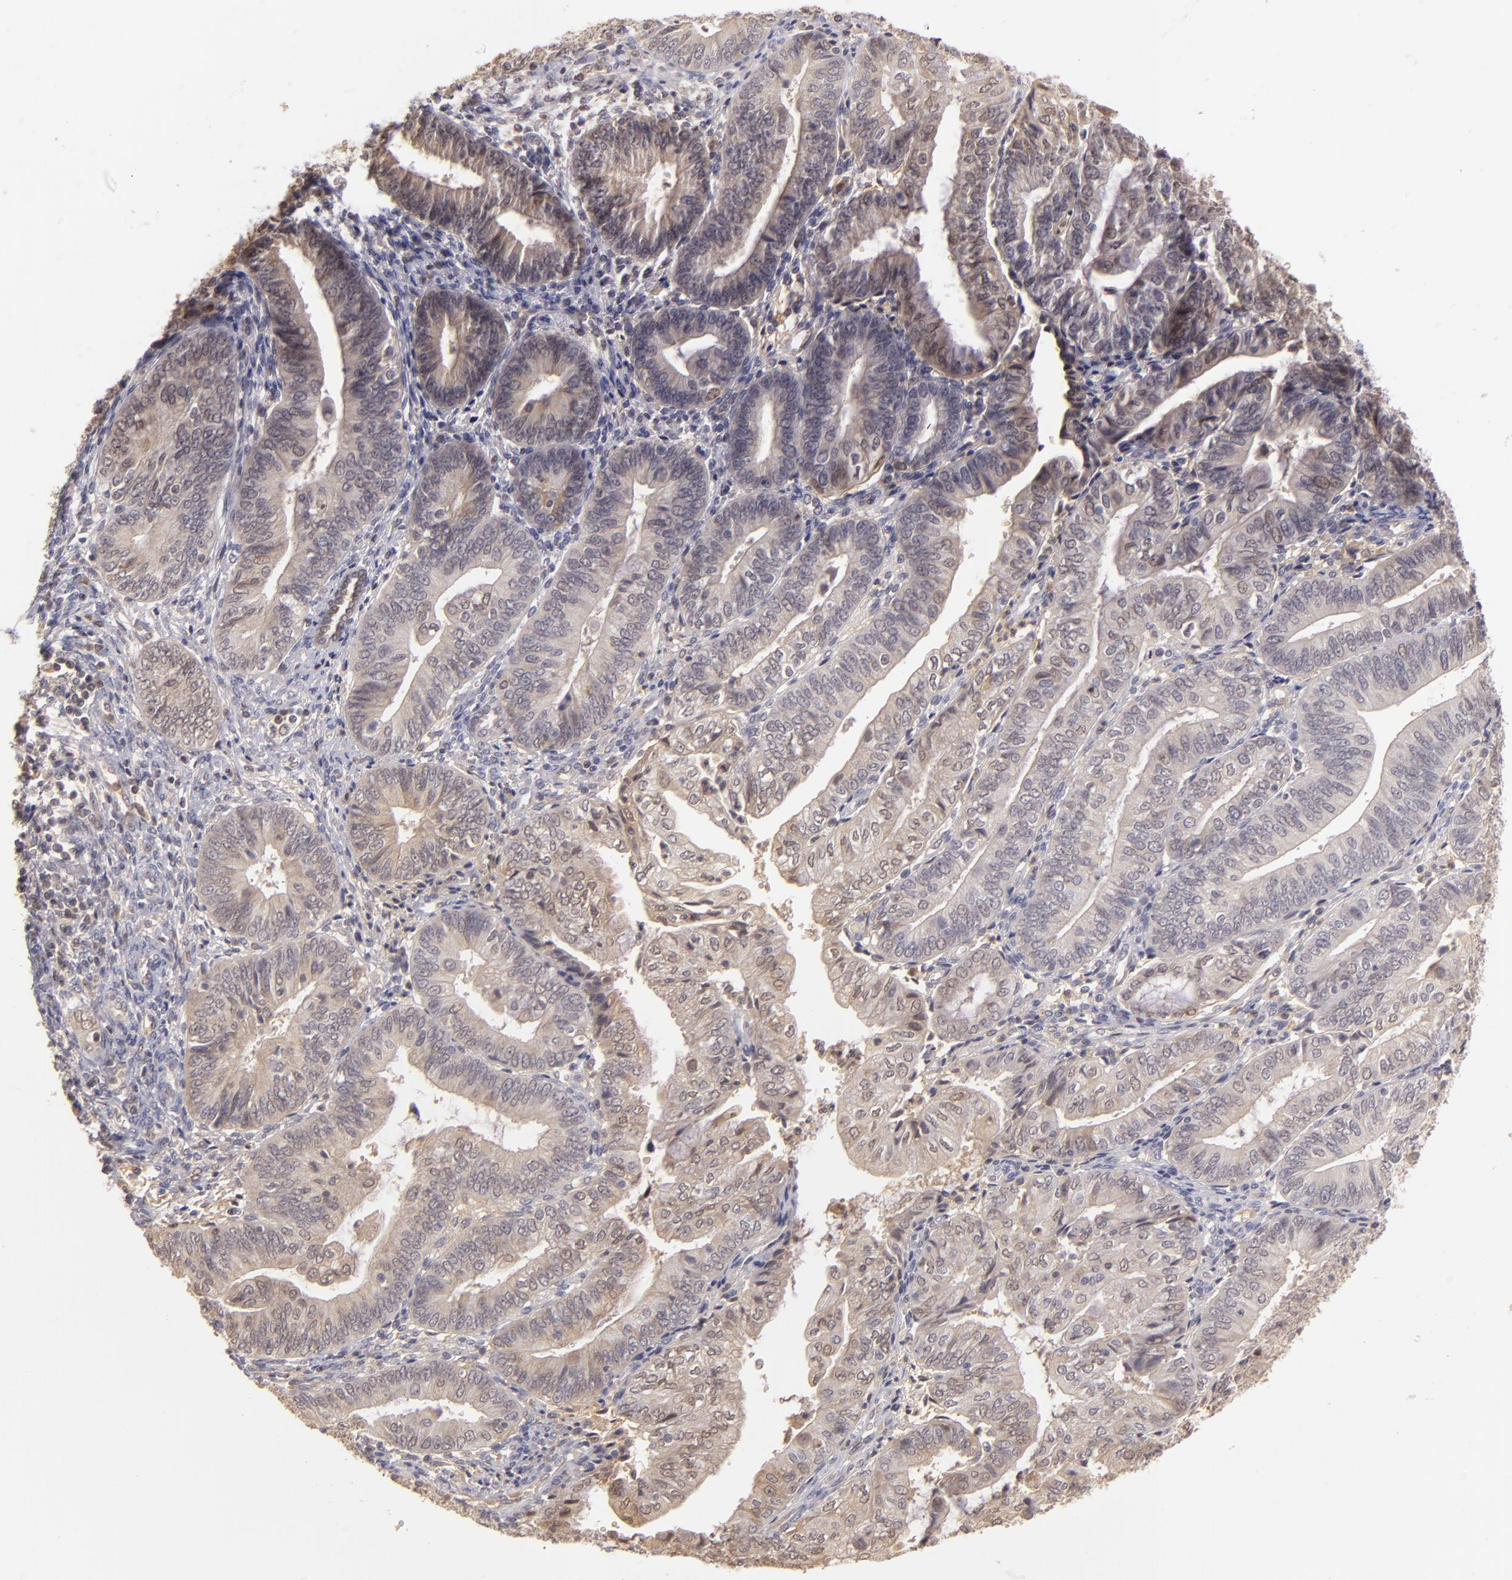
{"staining": {"intensity": "weak", "quantity": ">75%", "location": "cytoplasmic/membranous,nuclear"}, "tissue": "endometrial cancer", "cell_type": "Tumor cells", "image_type": "cancer", "snomed": [{"axis": "morphology", "description": "Adenocarcinoma, NOS"}, {"axis": "topography", "description": "Endometrium"}], "caption": "Approximately >75% of tumor cells in human adenocarcinoma (endometrial) display weak cytoplasmic/membranous and nuclear protein positivity as visualized by brown immunohistochemical staining.", "gene": "LRG1", "patient": {"sex": "female", "age": 55}}